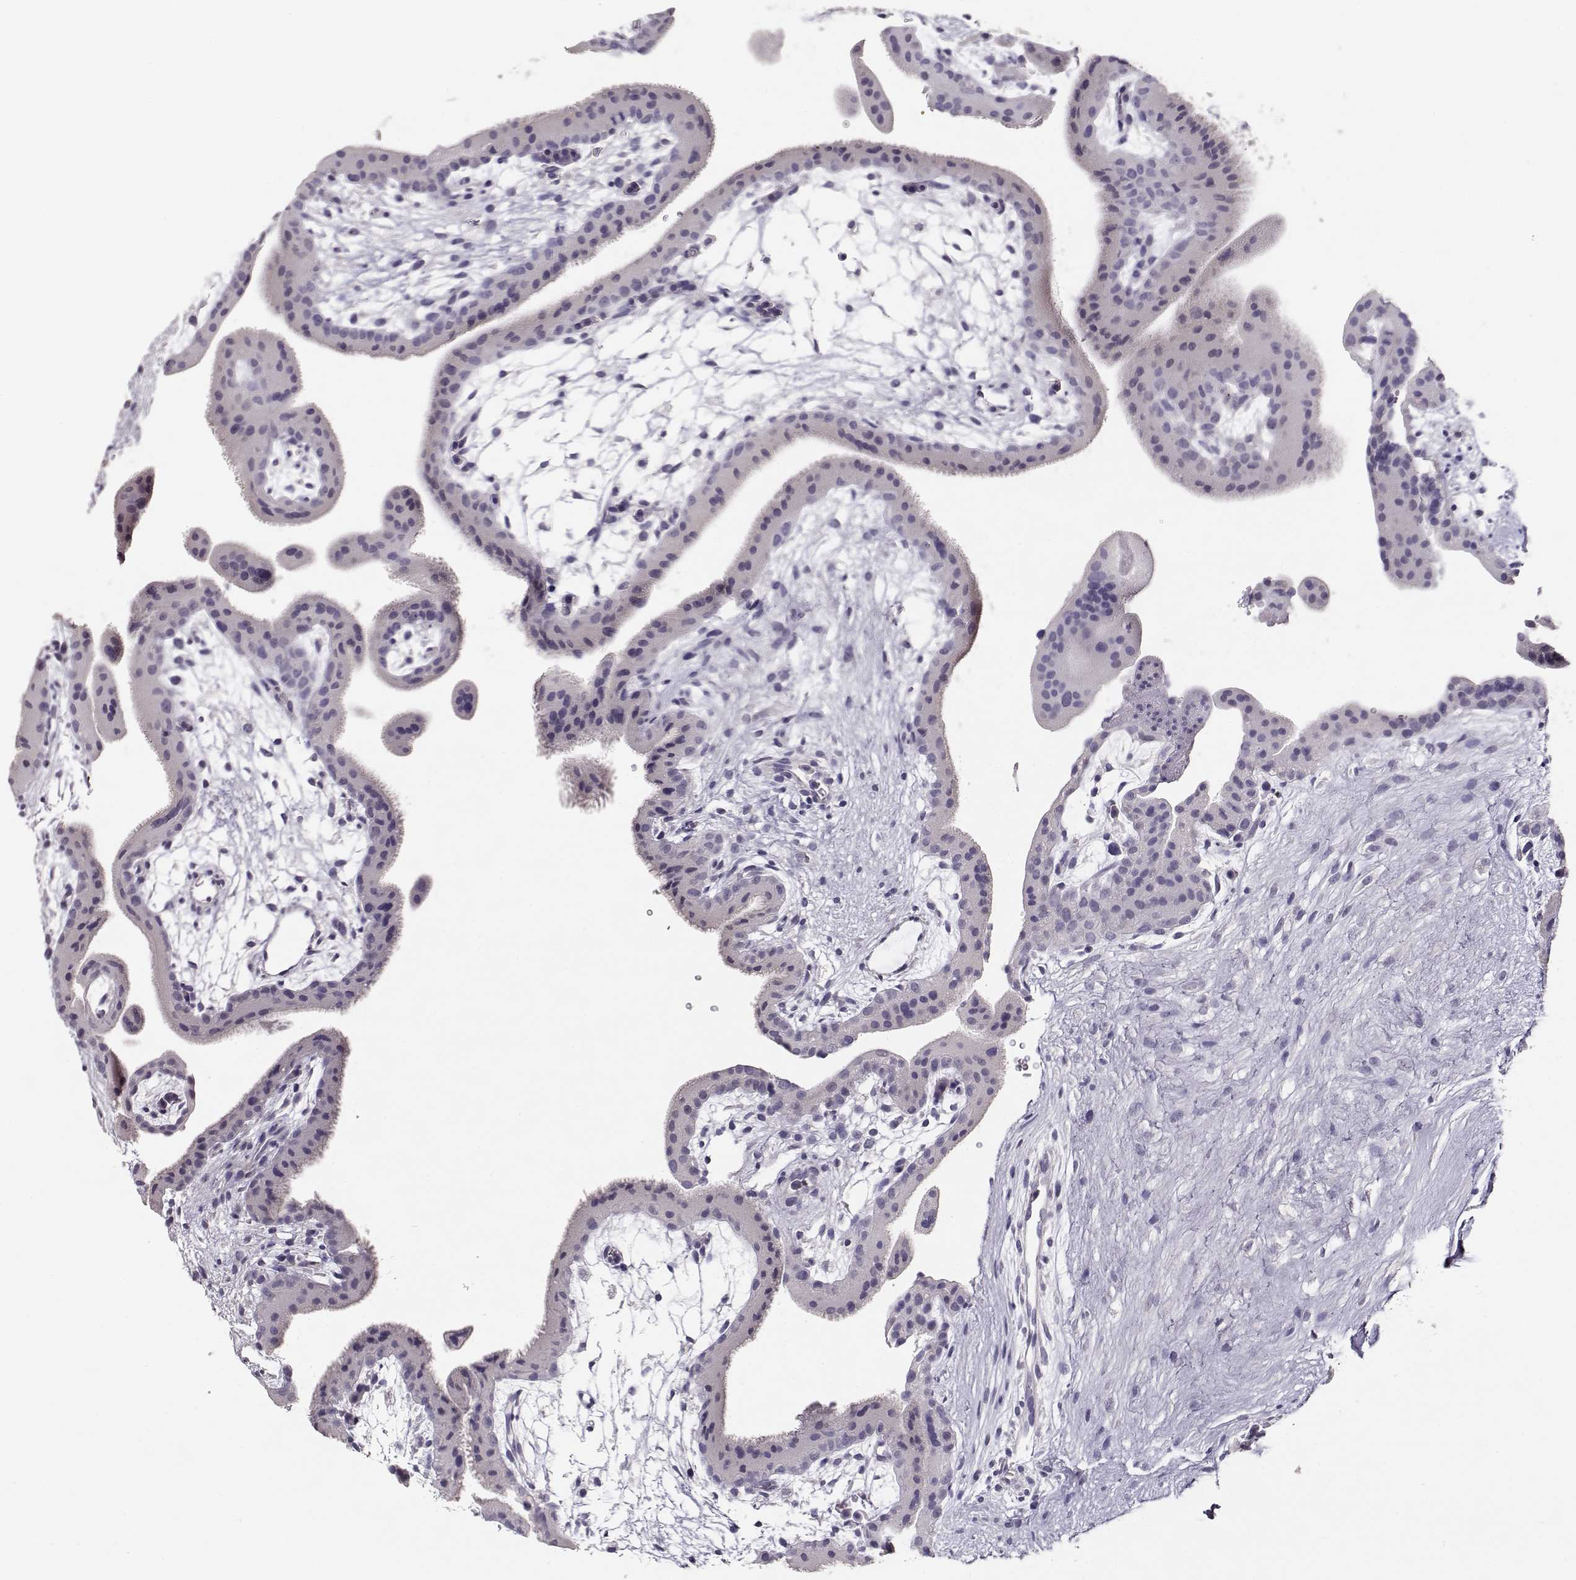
{"staining": {"intensity": "negative", "quantity": "none", "location": "none"}, "tissue": "placenta", "cell_type": "Decidual cells", "image_type": "normal", "snomed": [{"axis": "morphology", "description": "Normal tissue, NOS"}, {"axis": "topography", "description": "Placenta"}], "caption": "Photomicrograph shows no significant protein positivity in decidual cells of benign placenta. The staining is performed using DAB (3,3'-diaminobenzidine) brown chromogen with nuclei counter-stained in using hematoxylin.", "gene": "MAGEC1", "patient": {"sex": "female", "age": 19}}